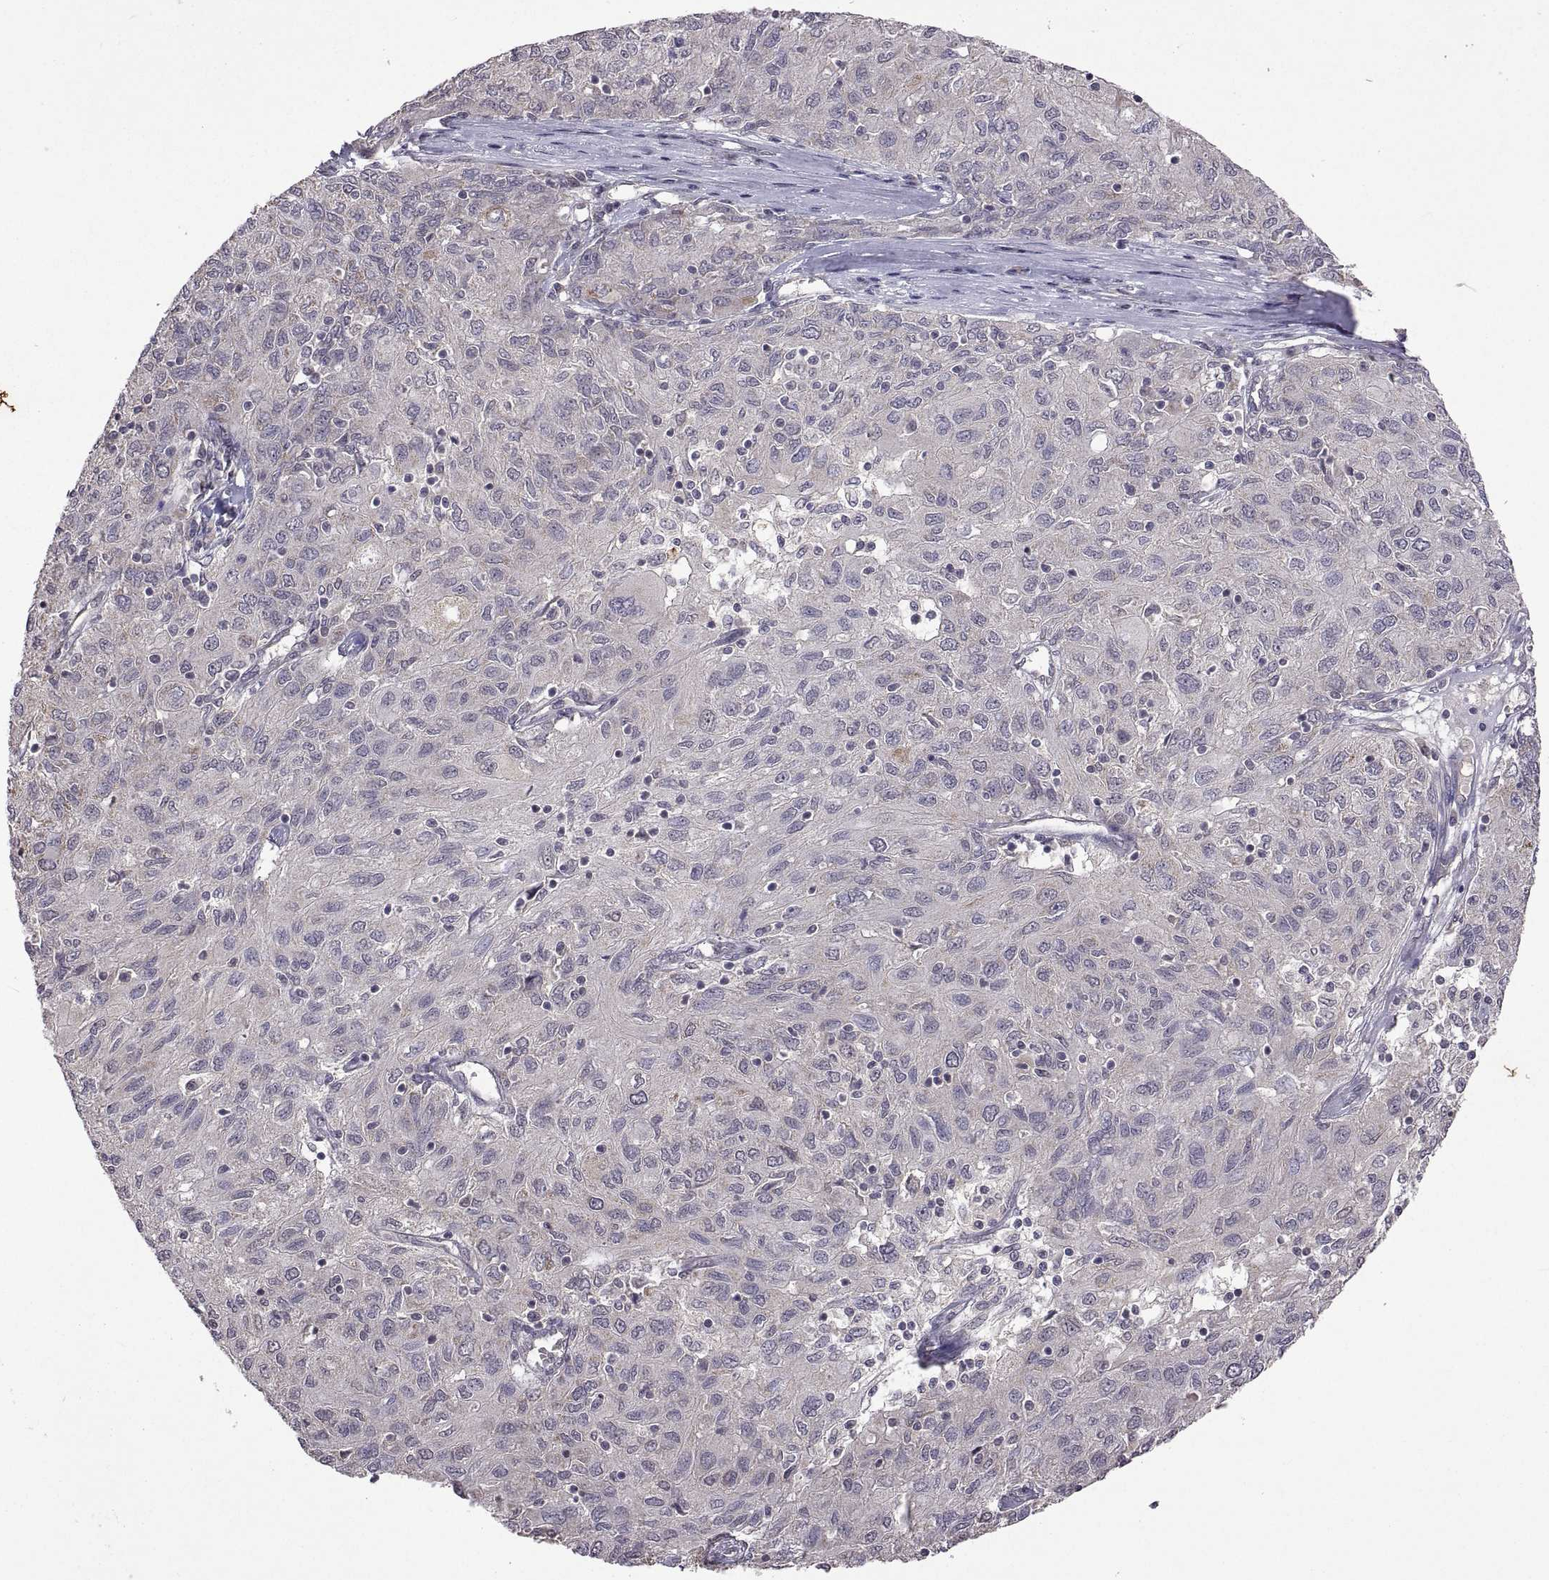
{"staining": {"intensity": "negative", "quantity": "none", "location": "none"}, "tissue": "ovarian cancer", "cell_type": "Tumor cells", "image_type": "cancer", "snomed": [{"axis": "morphology", "description": "Carcinoma, endometroid"}, {"axis": "topography", "description": "Ovary"}], "caption": "Tumor cells show no significant positivity in endometroid carcinoma (ovarian). (DAB IHC, high magnification).", "gene": "LAMA1", "patient": {"sex": "female", "age": 50}}